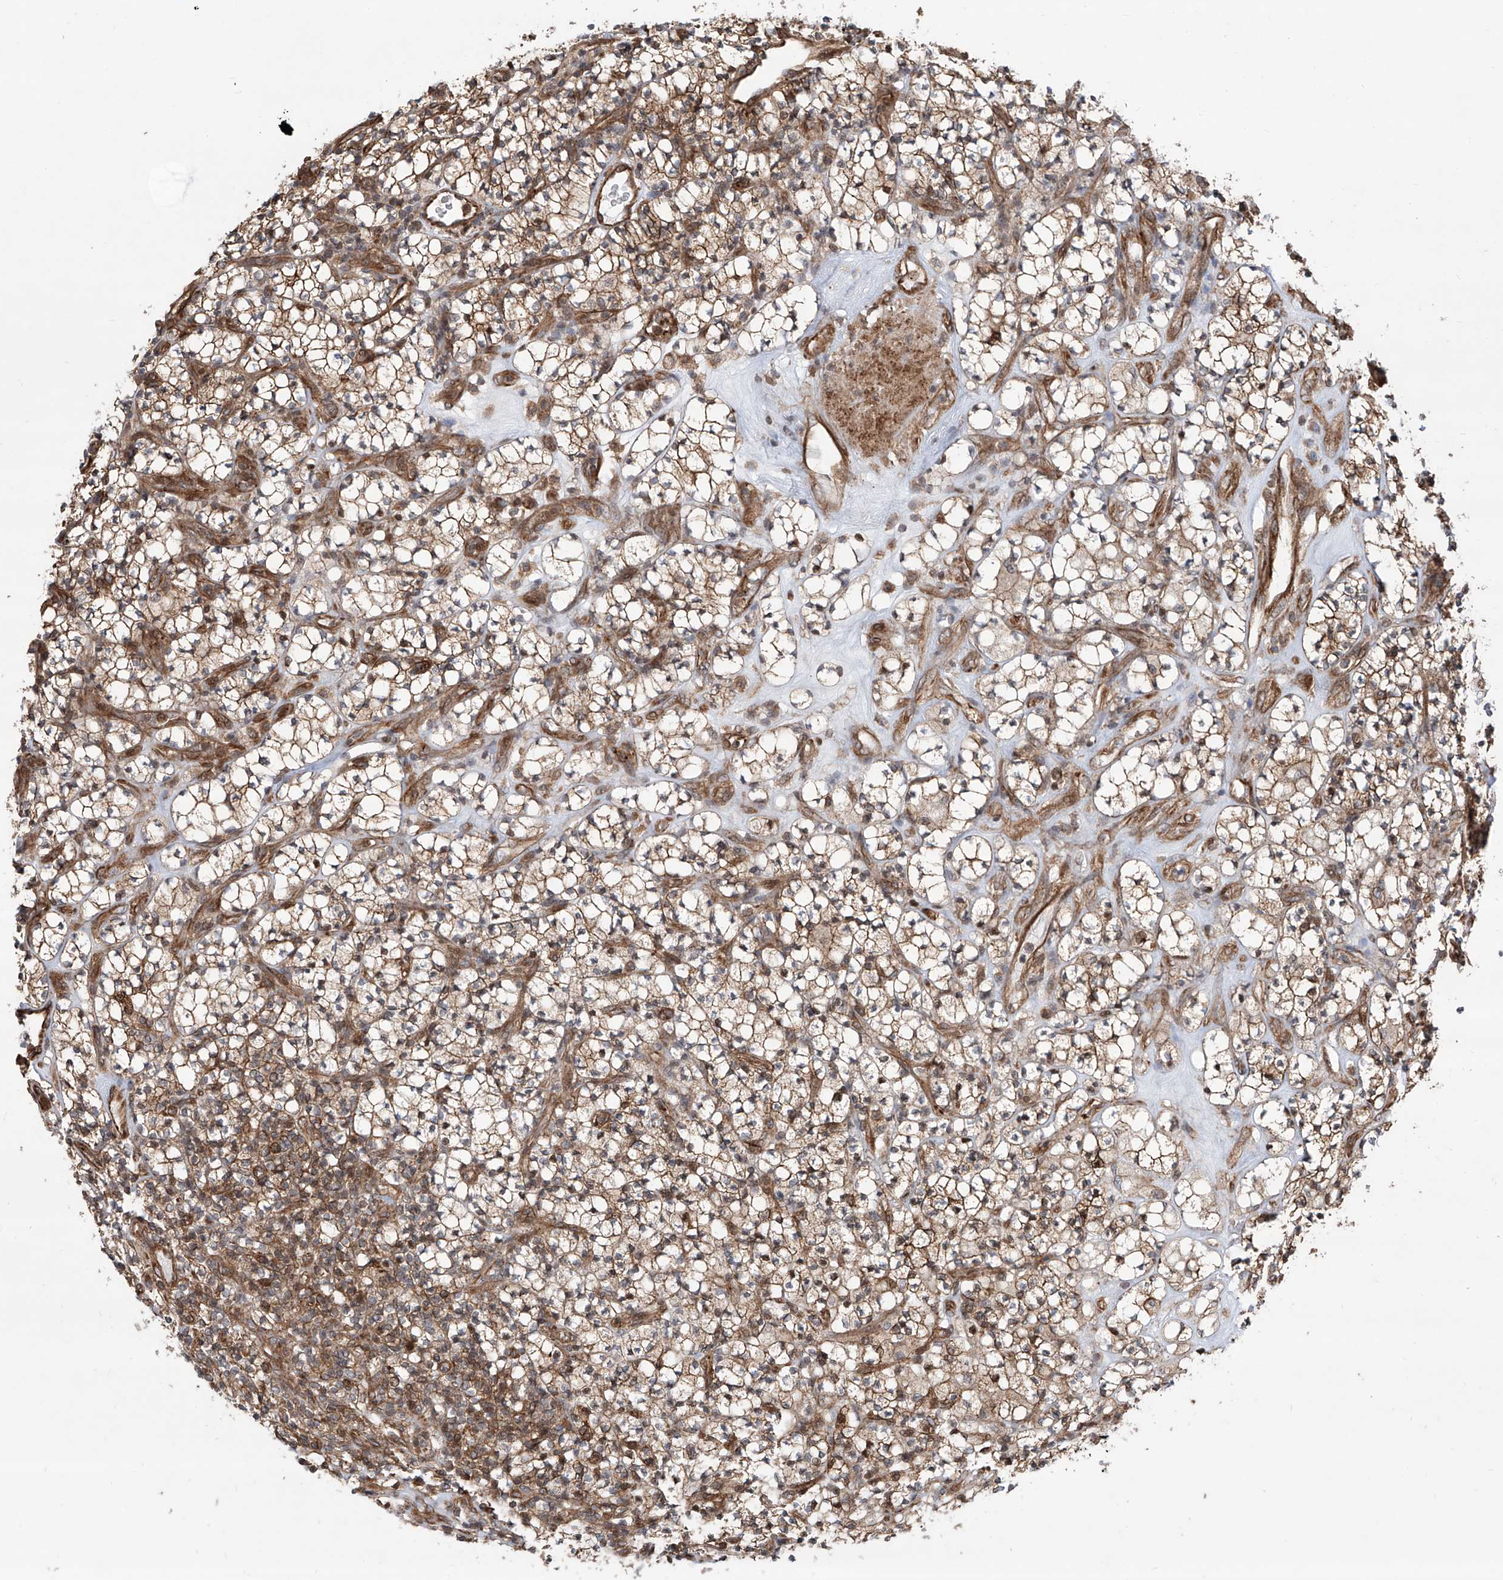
{"staining": {"intensity": "moderate", "quantity": ">75%", "location": "cytoplasmic/membranous"}, "tissue": "renal cancer", "cell_type": "Tumor cells", "image_type": "cancer", "snomed": [{"axis": "morphology", "description": "Adenocarcinoma, NOS"}, {"axis": "topography", "description": "Kidney"}], "caption": "Protein expression analysis of renal cancer demonstrates moderate cytoplasmic/membranous staining in approximately >75% of tumor cells.", "gene": "APAF1", "patient": {"sex": "male", "age": 77}}